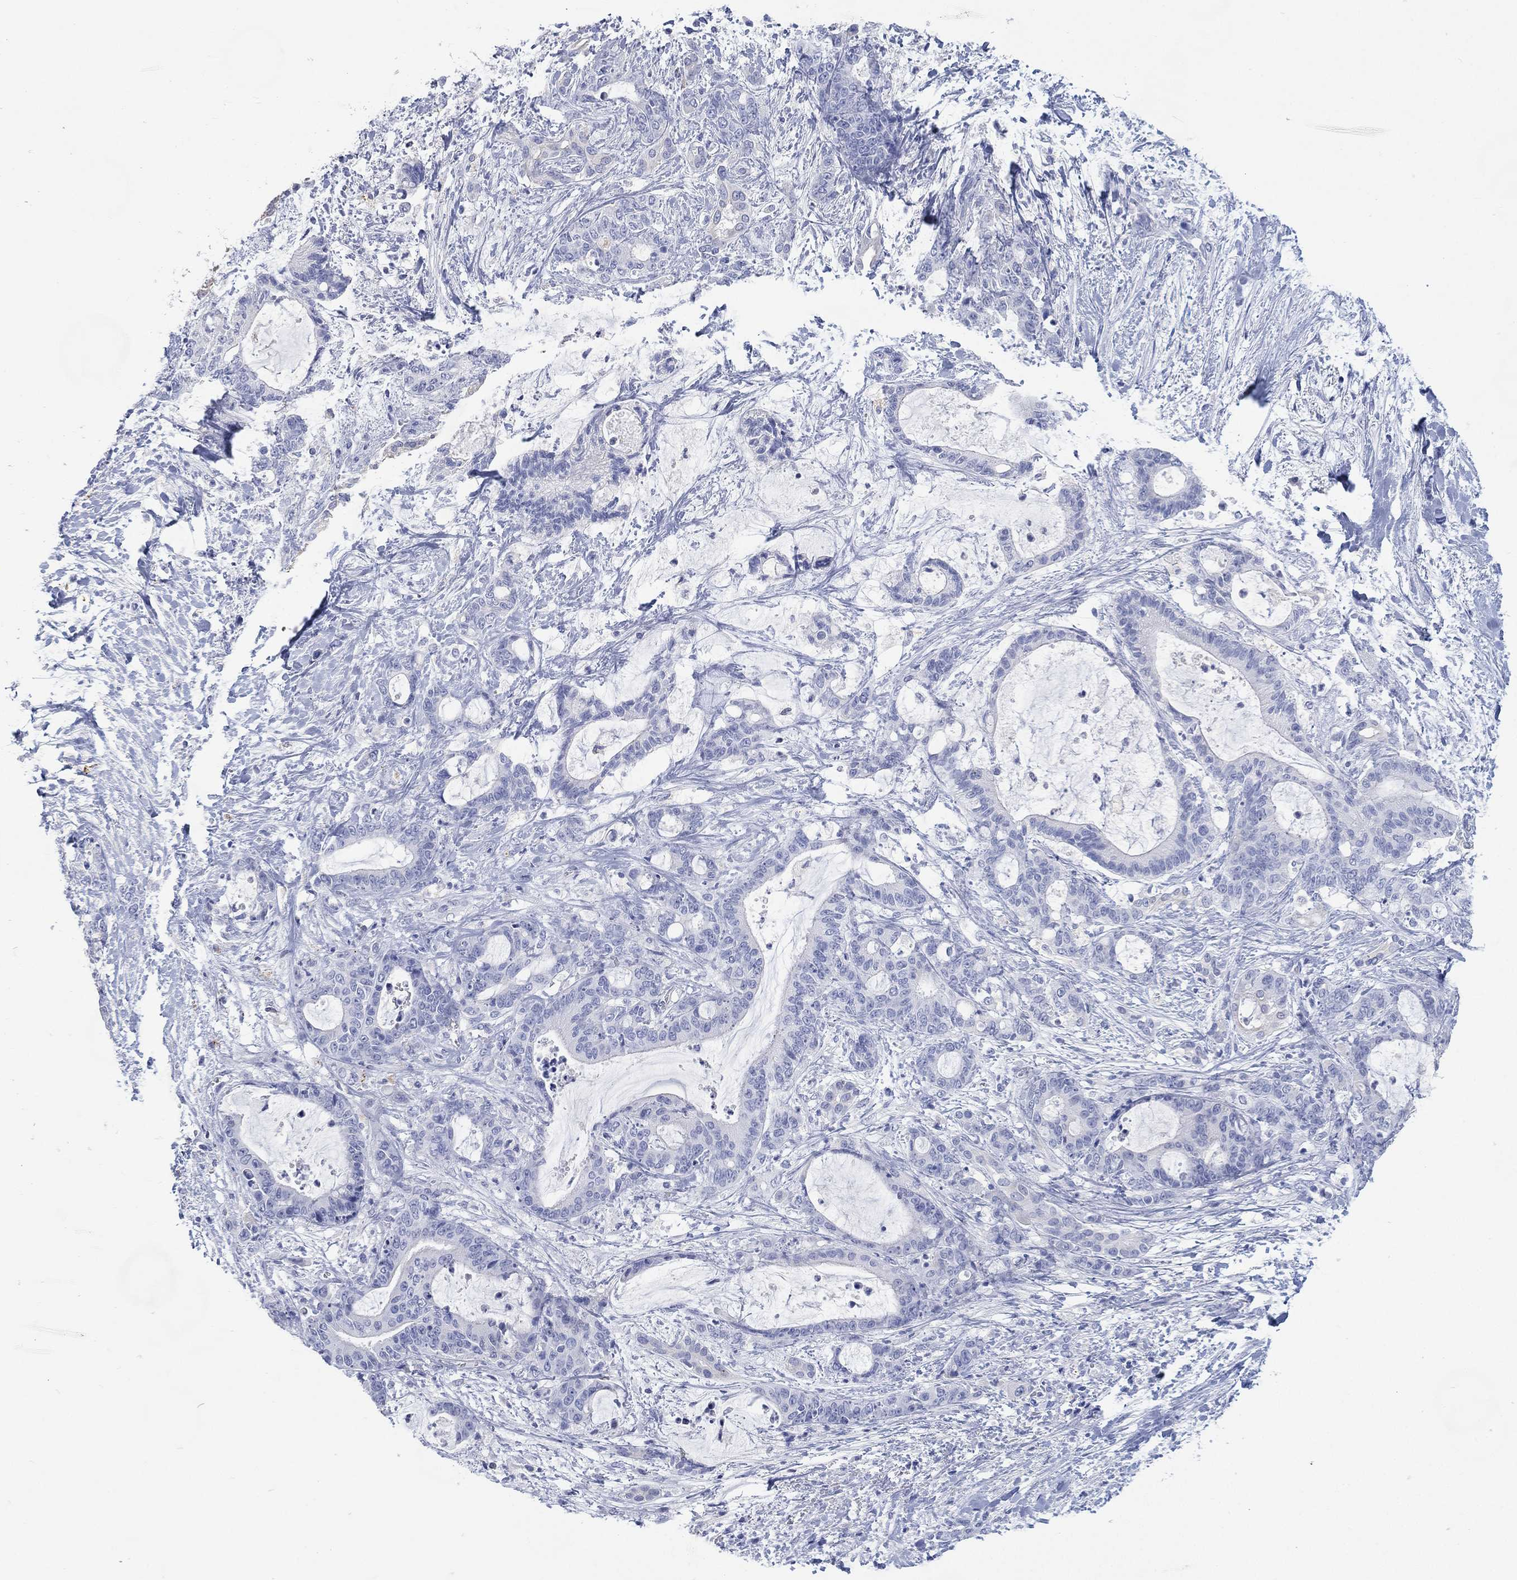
{"staining": {"intensity": "negative", "quantity": "none", "location": "none"}, "tissue": "liver cancer", "cell_type": "Tumor cells", "image_type": "cancer", "snomed": [{"axis": "morphology", "description": "Cholangiocarcinoma"}, {"axis": "topography", "description": "Liver"}], "caption": "Tumor cells show no significant protein positivity in liver cholangiocarcinoma.", "gene": "FMO1", "patient": {"sex": "female", "age": 73}}